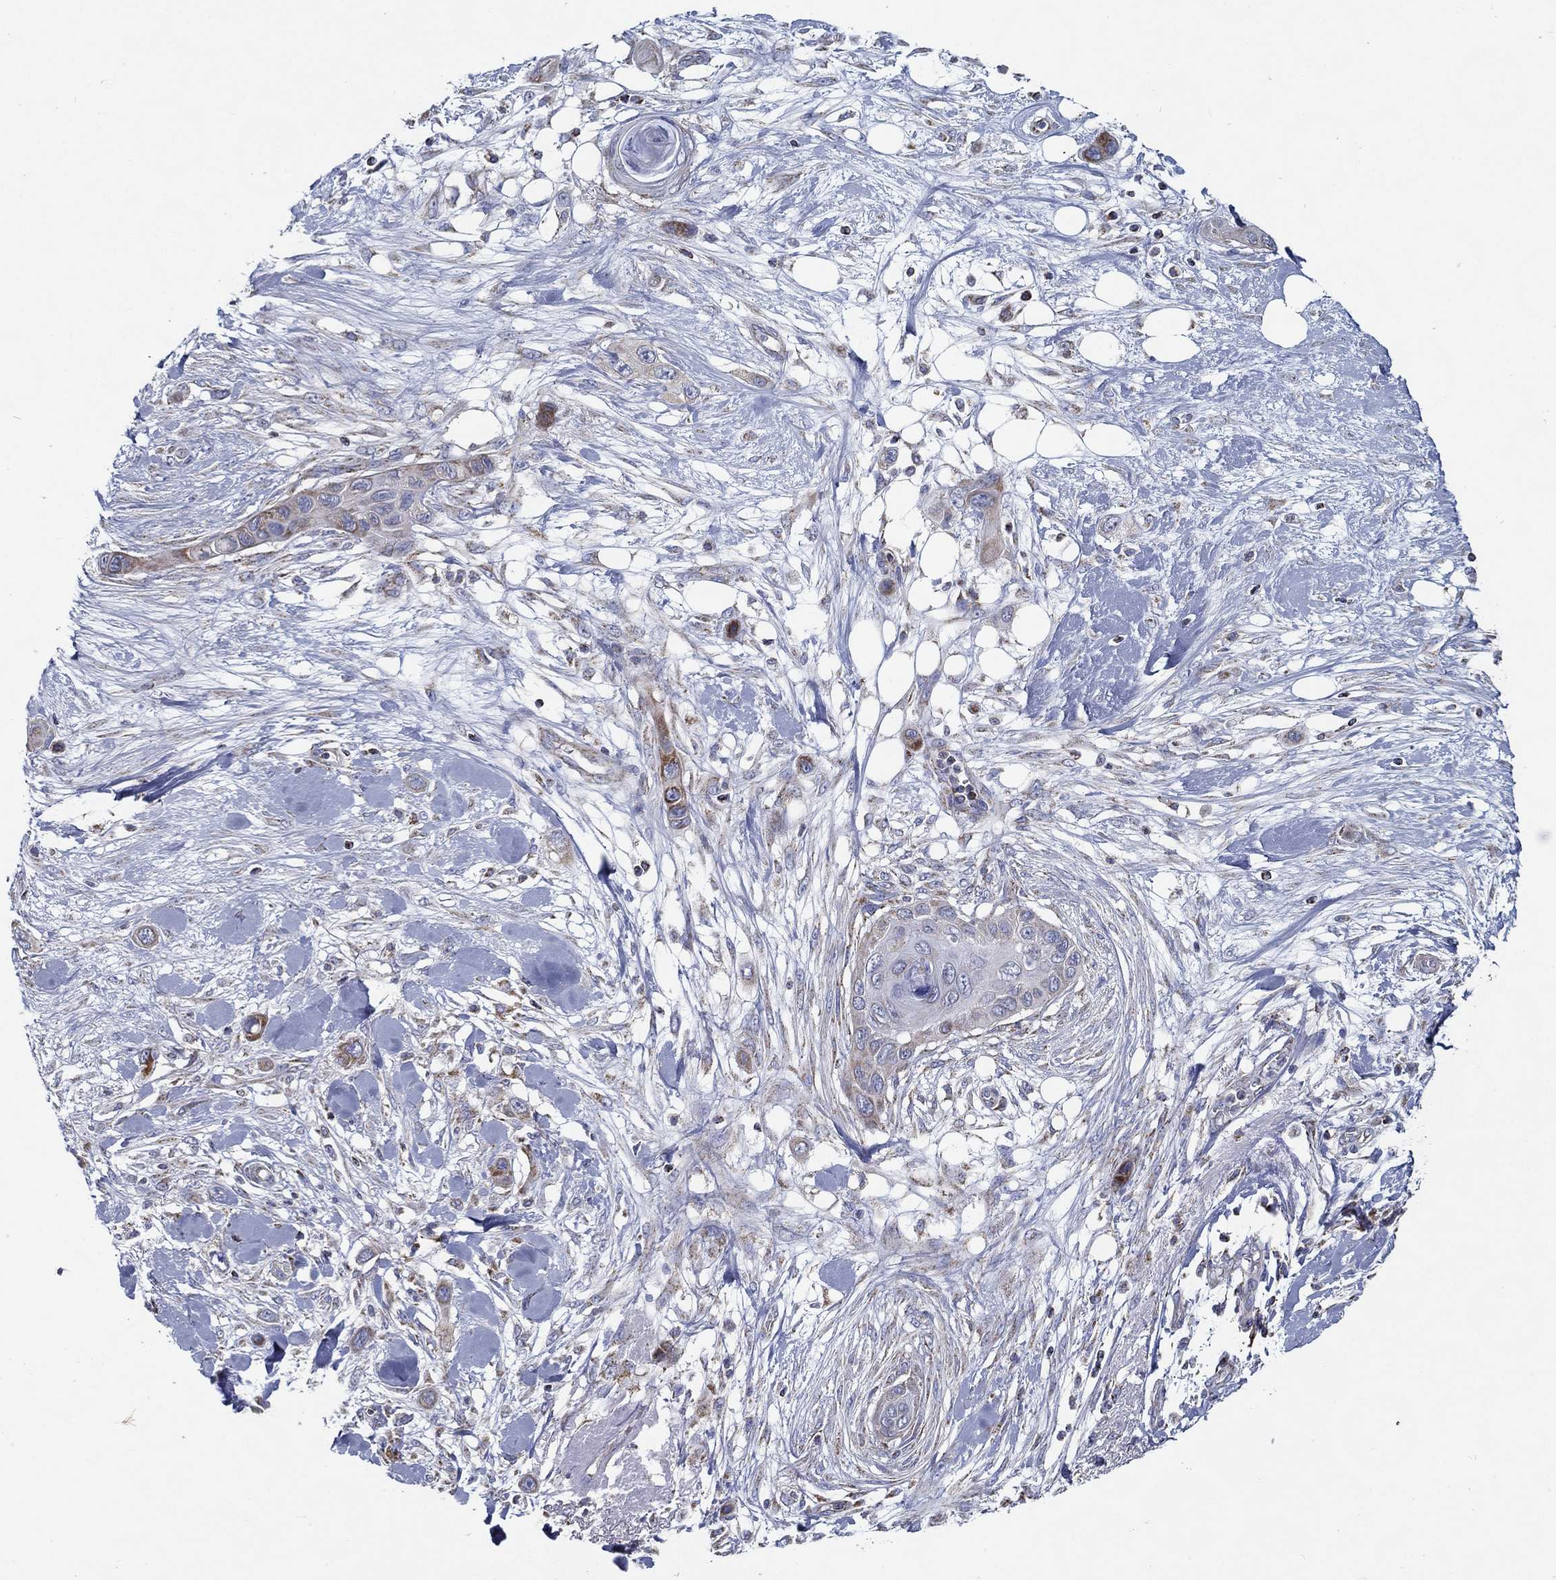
{"staining": {"intensity": "negative", "quantity": "none", "location": "none"}, "tissue": "skin cancer", "cell_type": "Tumor cells", "image_type": "cancer", "snomed": [{"axis": "morphology", "description": "Squamous cell carcinoma, NOS"}, {"axis": "topography", "description": "Skin"}], "caption": "High power microscopy image of an immunohistochemistry micrograph of squamous cell carcinoma (skin), revealing no significant expression in tumor cells. (DAB (3,3'-diaminobenzidine) IHC, high magnification).", "gene": "SFXN1", "patient": {"sex": "male", "age": 79}}